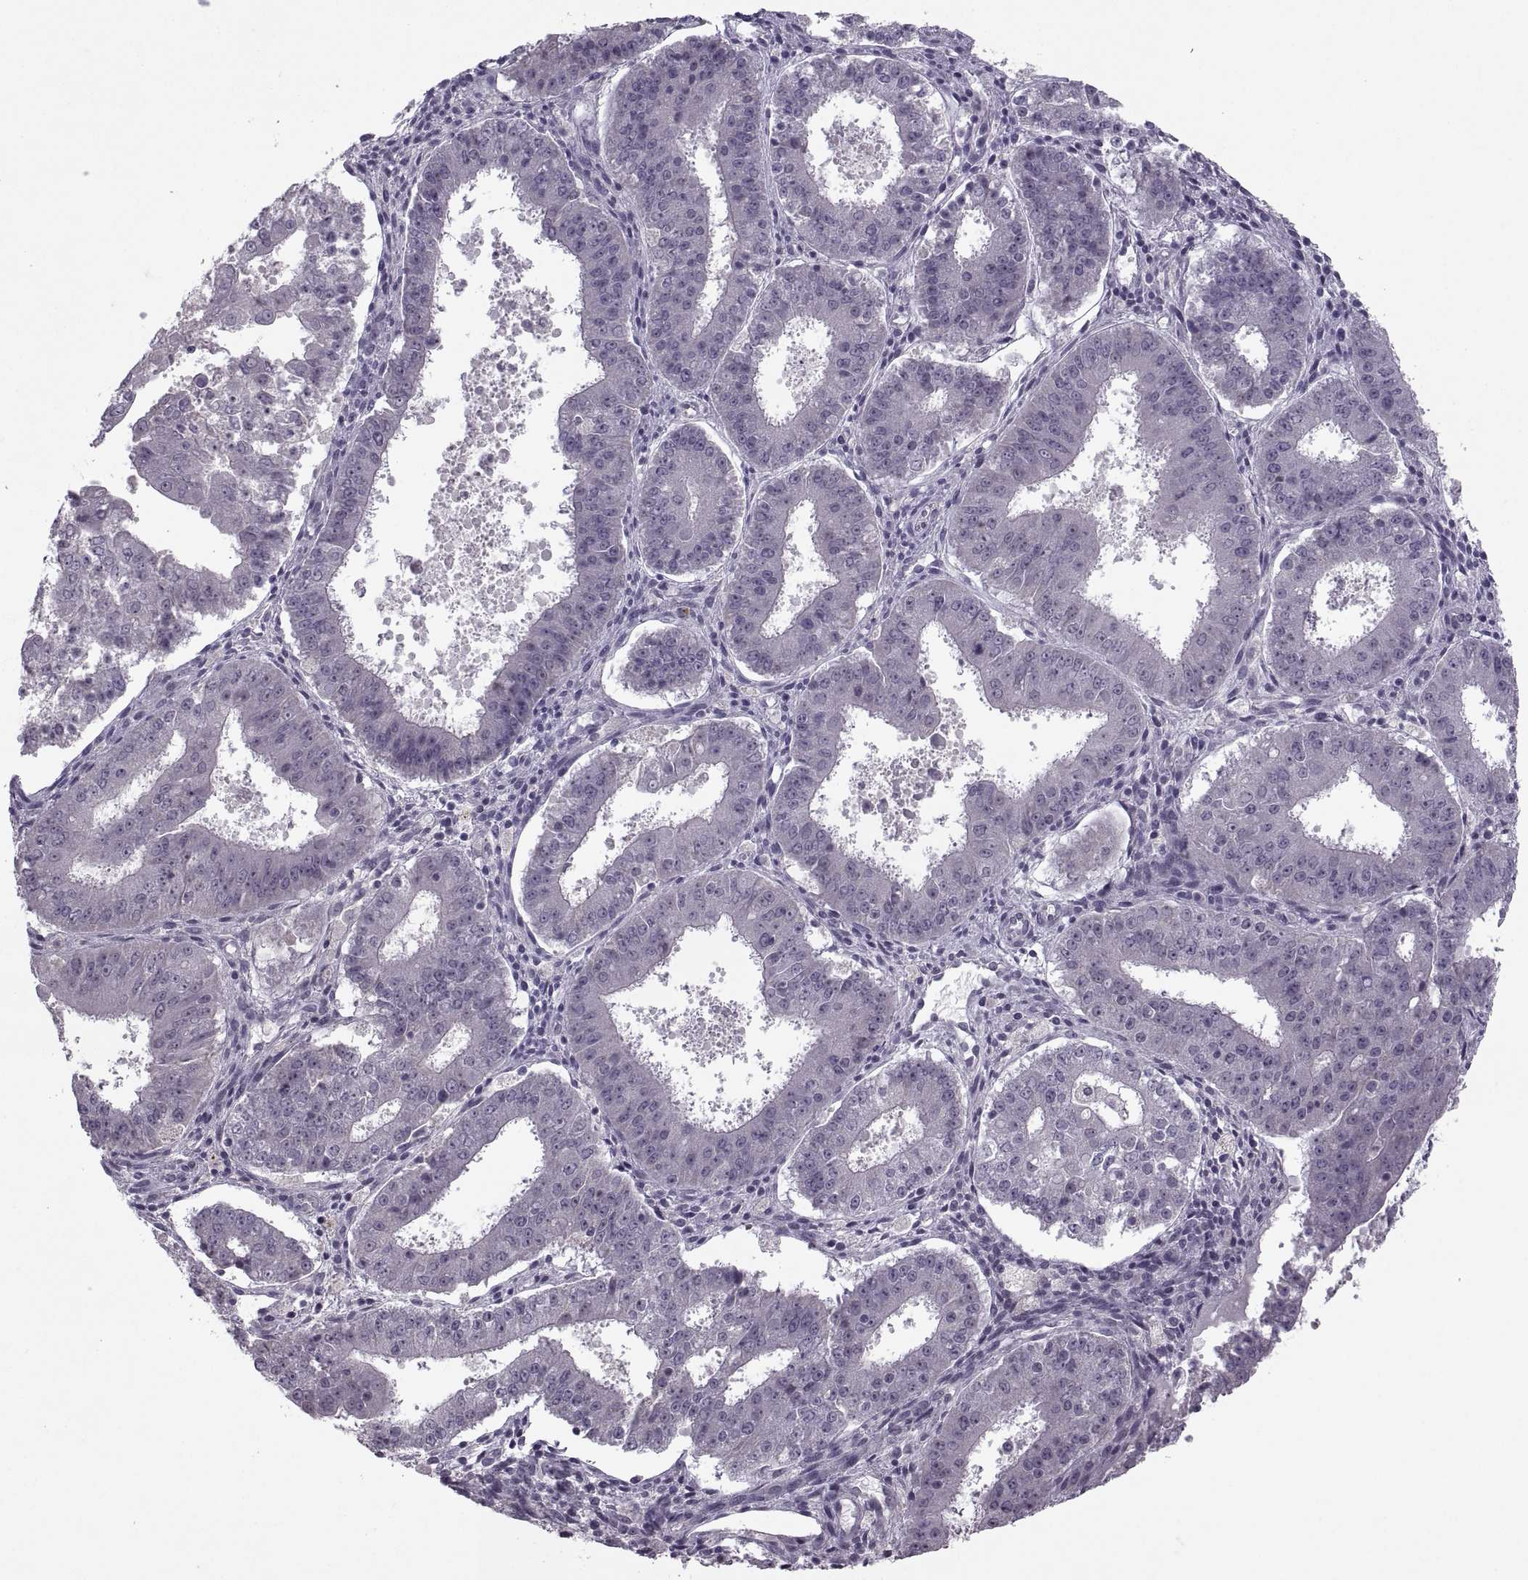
{"staining": {"intensity": "negative", "quantity": "none", "location": "none"}, "tissue": "ovarian cancer", "cell_type": "Tumor cells", "image_type": "cancer", "snomed": [{"axis": "morphology", "description": "Carcinoma, endometroid"}, {"axis": "topography", "description": "Ovary"}], "caption": "Ovarian endometroid carcinoma was stained to show a protein in brown. There is no significant positivity in tumor cells. Nuclei are stained in blue.", "gene": "MGAT4D", "patient": {"sex": "female", "age": 42}}